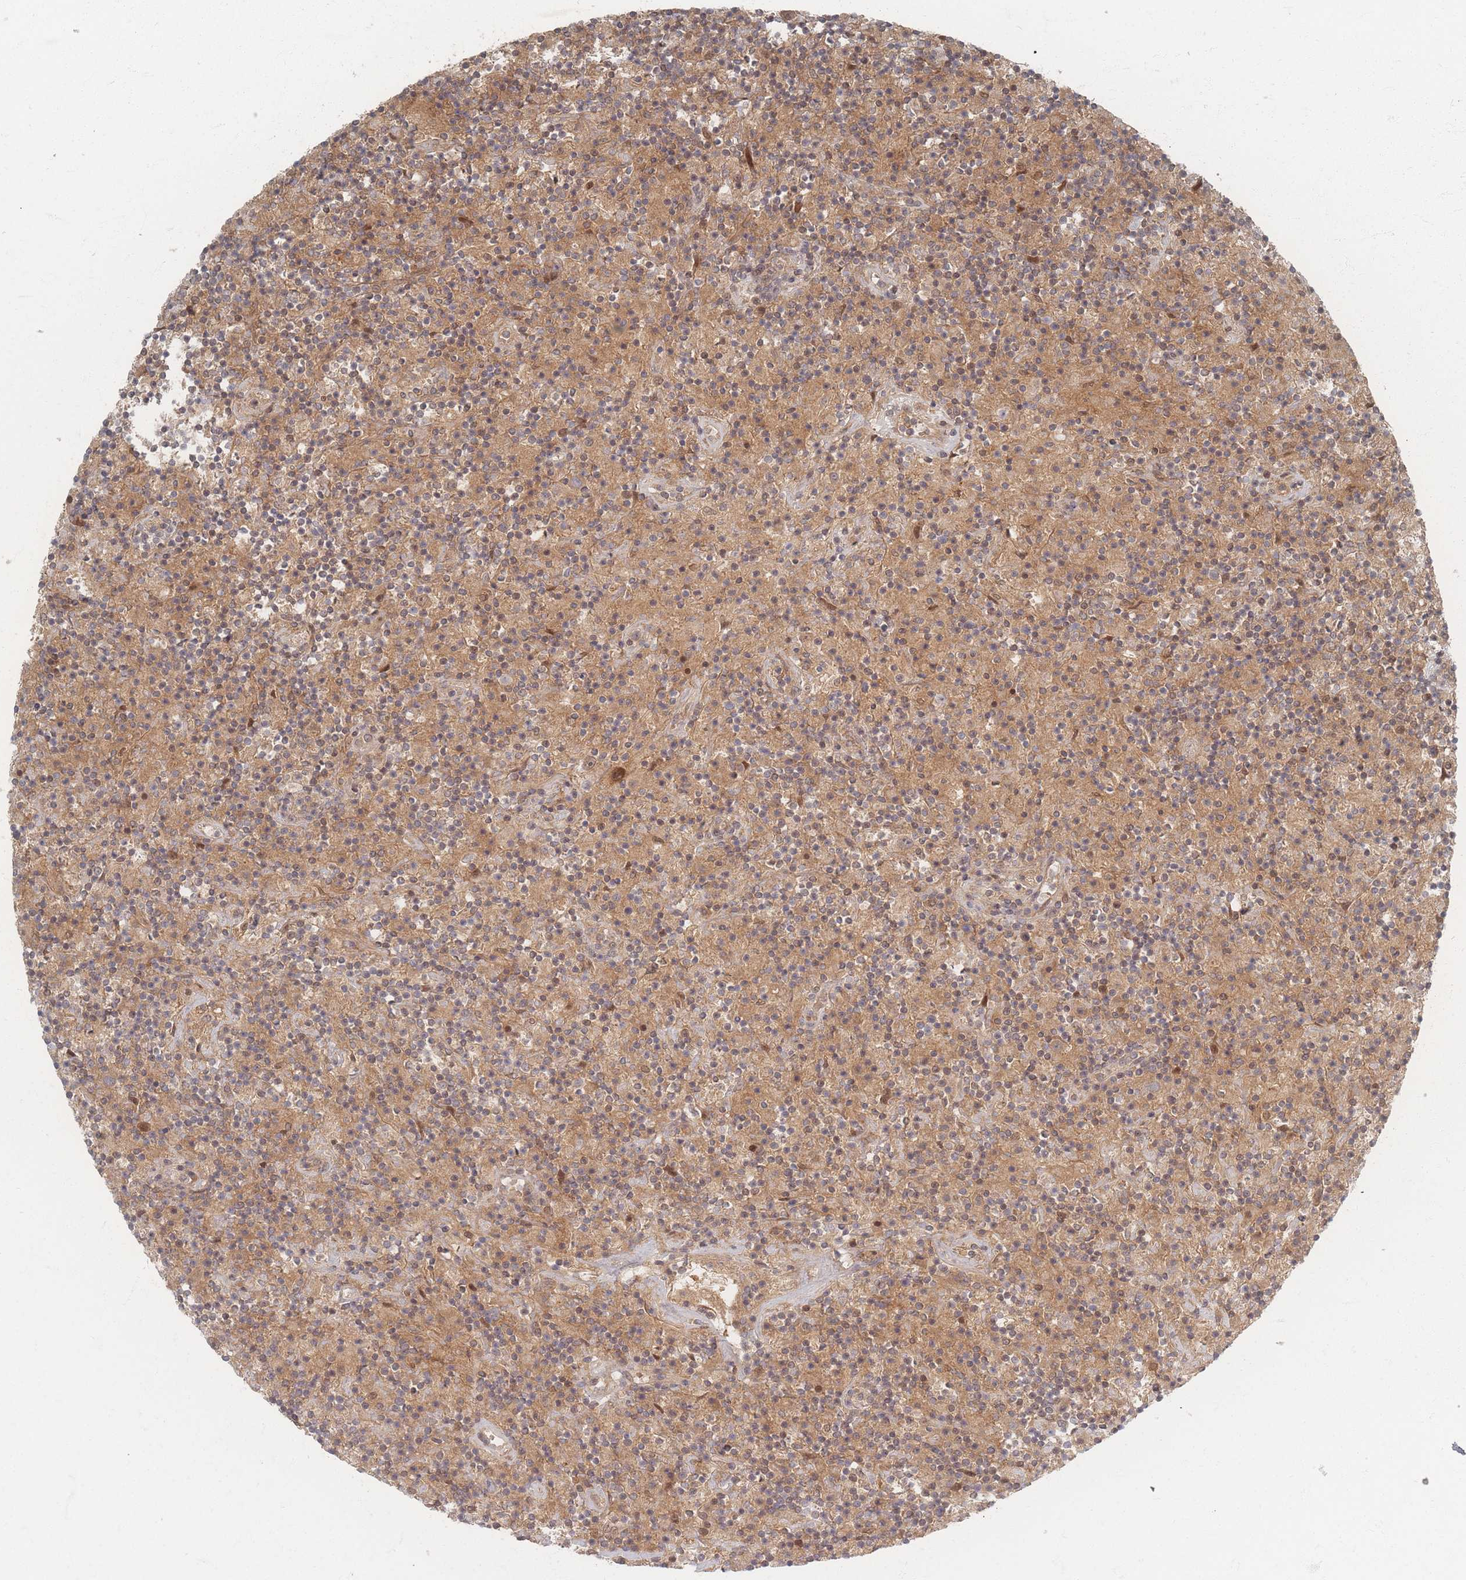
{"staining": {"intensity": "weak", "quantity": "25%-75%", "location": "cytoplasmic/membranous"}, "tissue": "lymphoma", "cell_type": "Tumor cells", "image_type": "cancer", "snomed": [{"axis": "morphology", "description": "Hodgkin's disease, NOS"}, {"axis": "topography", "description": "Lymph node"}], "caption": "Tumor cells reveal weak cytoplasmic/membranous staining in approximately 25%-75% of cells in Hodgkin's disease.", "gene": "PSMD9", "patient": {"sex": "male", "age": 70}}